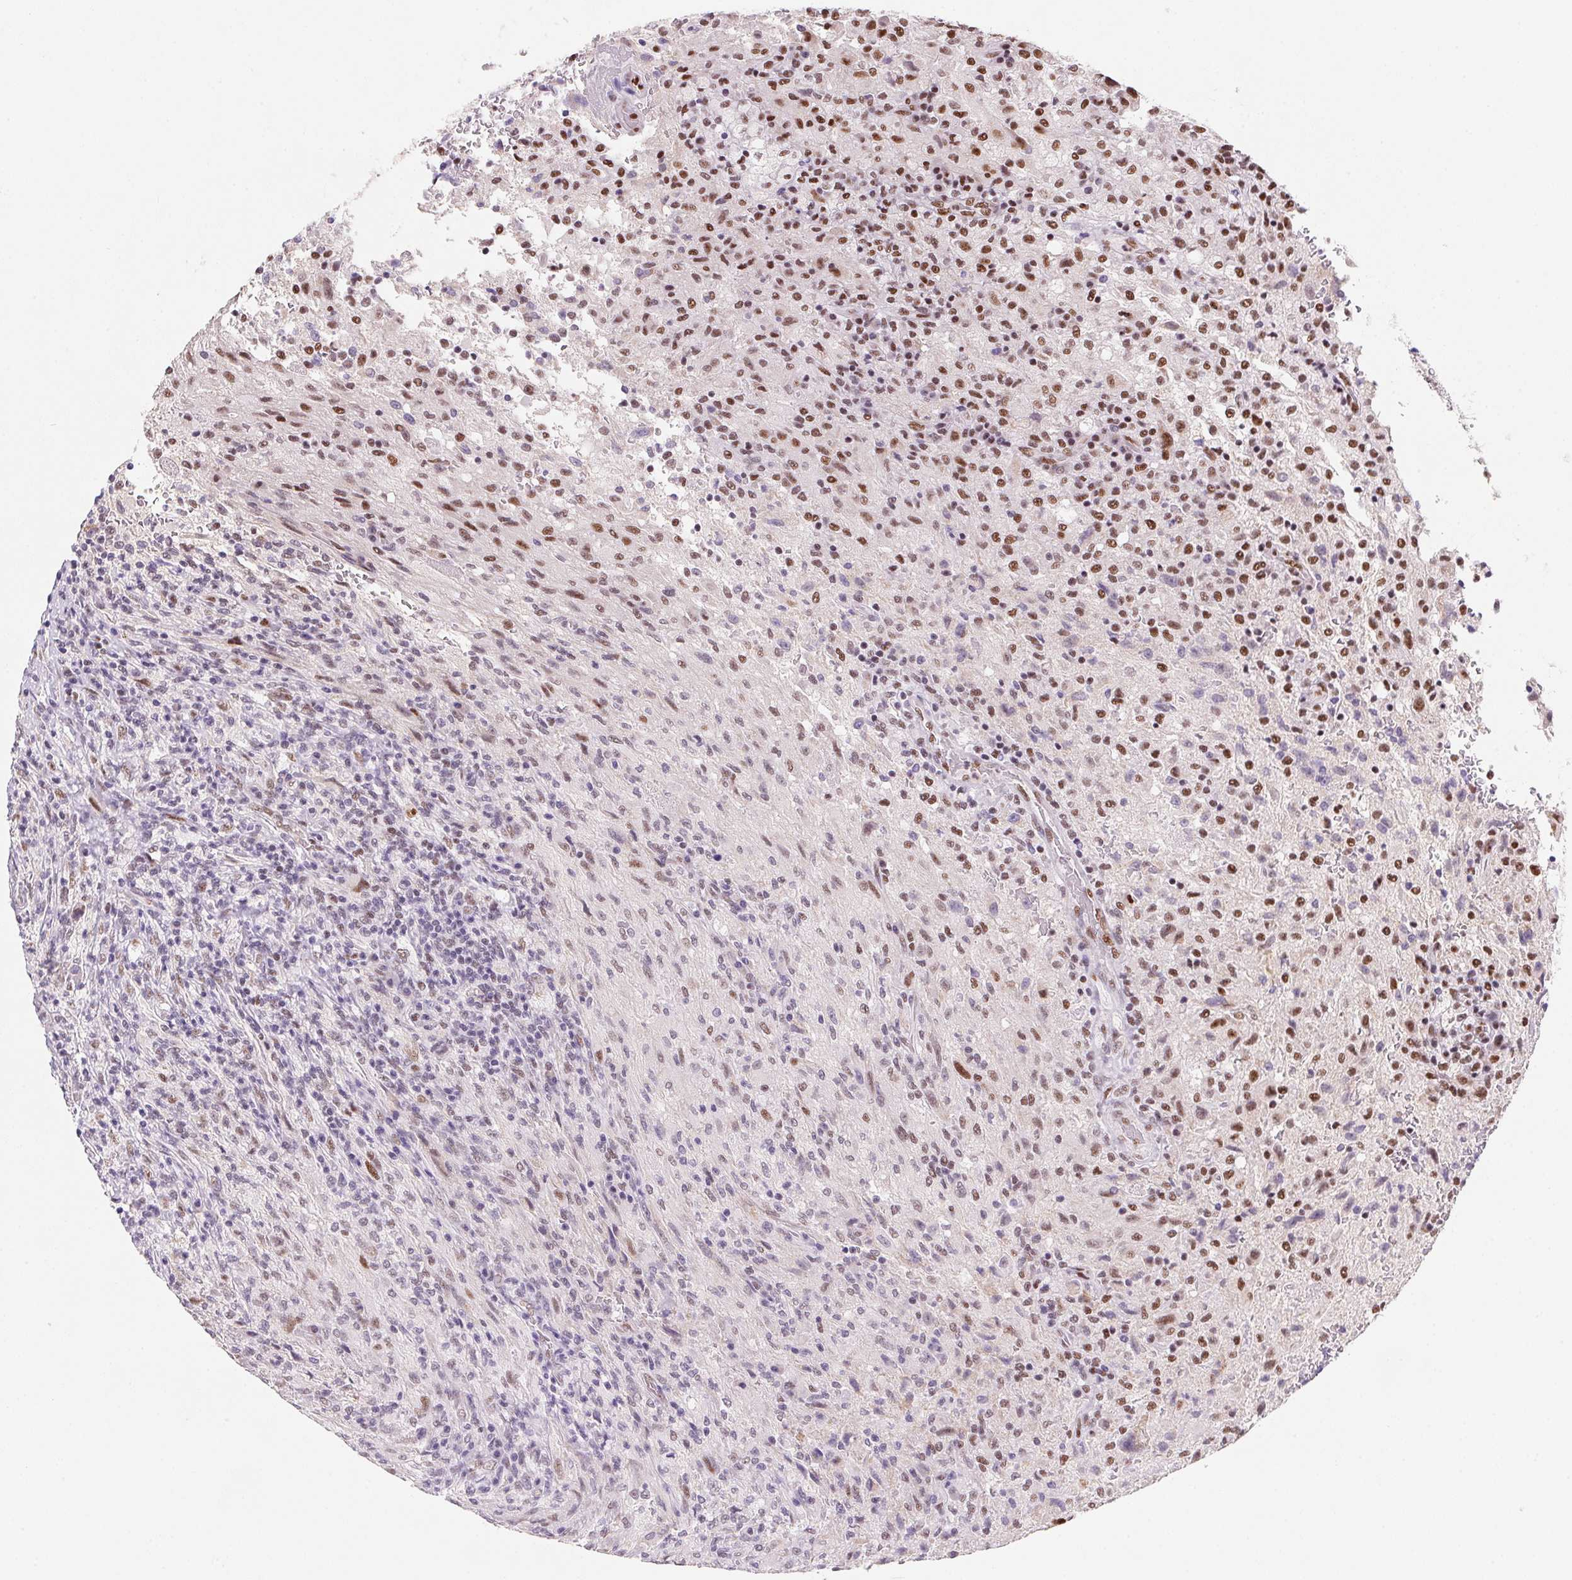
{"staining": {"intensity": "moderate", "quantity": "25%-75%", "location": "nuclear"}, "tissue": "glioma", "cell_type": "Tumor cells", "image_type": "cancer", "snomed": [{"axis": "morphology", "description": "Glioma, malignant, High grade"}, {"axis": "topography", "description": "Brain"}], "caption": "Glioma stained with a protein marker shows moderate staining in tumor cells.", "gene": "DPPA5", "patient": {"sex": "male", "age": 68}}